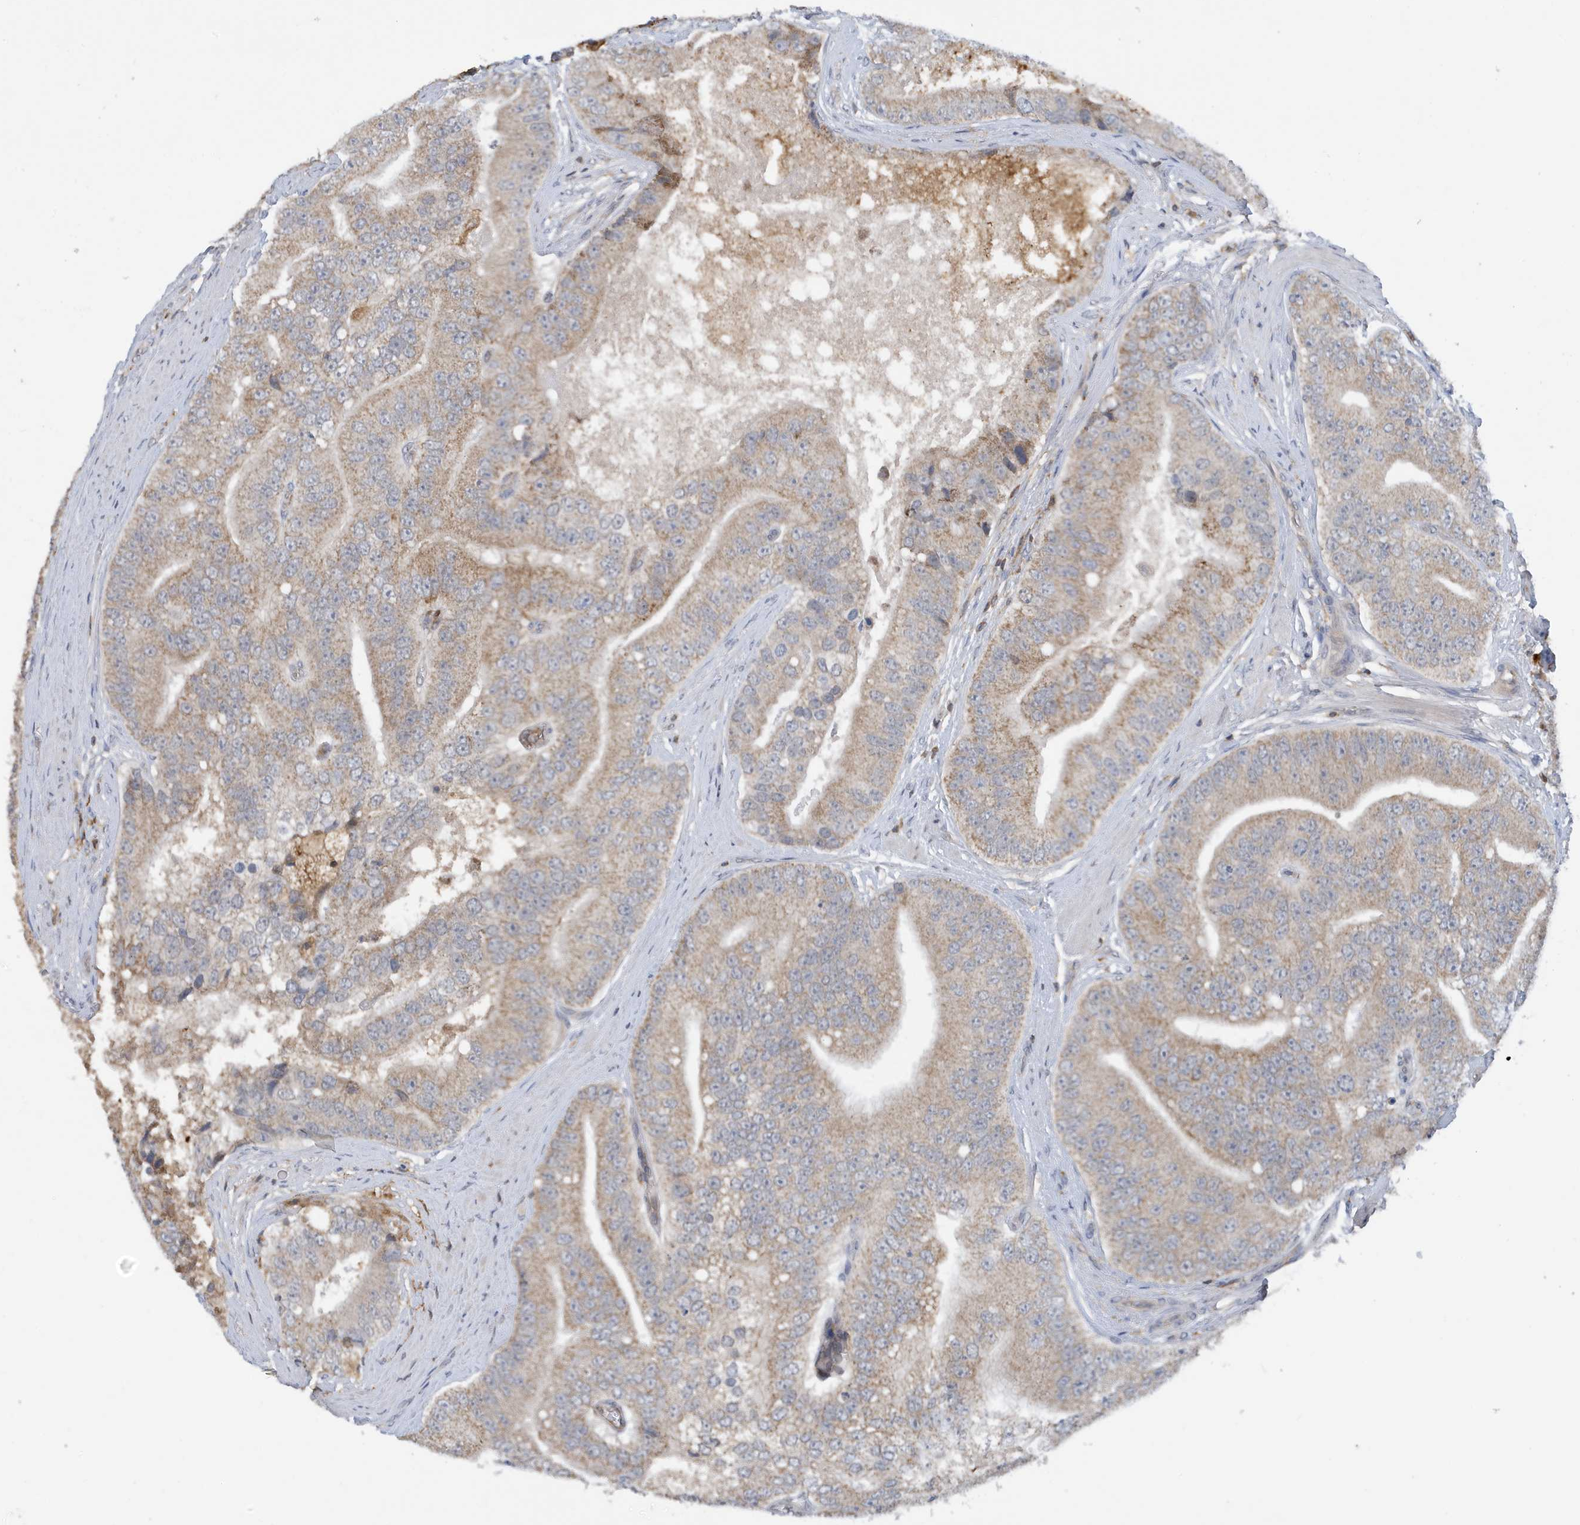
{"staining": {"intensity": "weak", "quantity": "25%-75%", "location": "cytoplasmic/membranous"}, "tissue": "prostate cancer", "cell_type": "Tumor cells", "image_type": "cancer", "snomed": [{"axis": "morphology", "description": "Adenocarcinoma, High grade"}, {"axis": "topography", "description": "Prostate"}], "caption": "Tumor cells show weak cytoplasmic/membranous expression in about 25%-75% of cells in prostate adenocarcinoma (high-grade).", "gene": "NSUN3", "patient": {"sex": "male", "age": 70}}